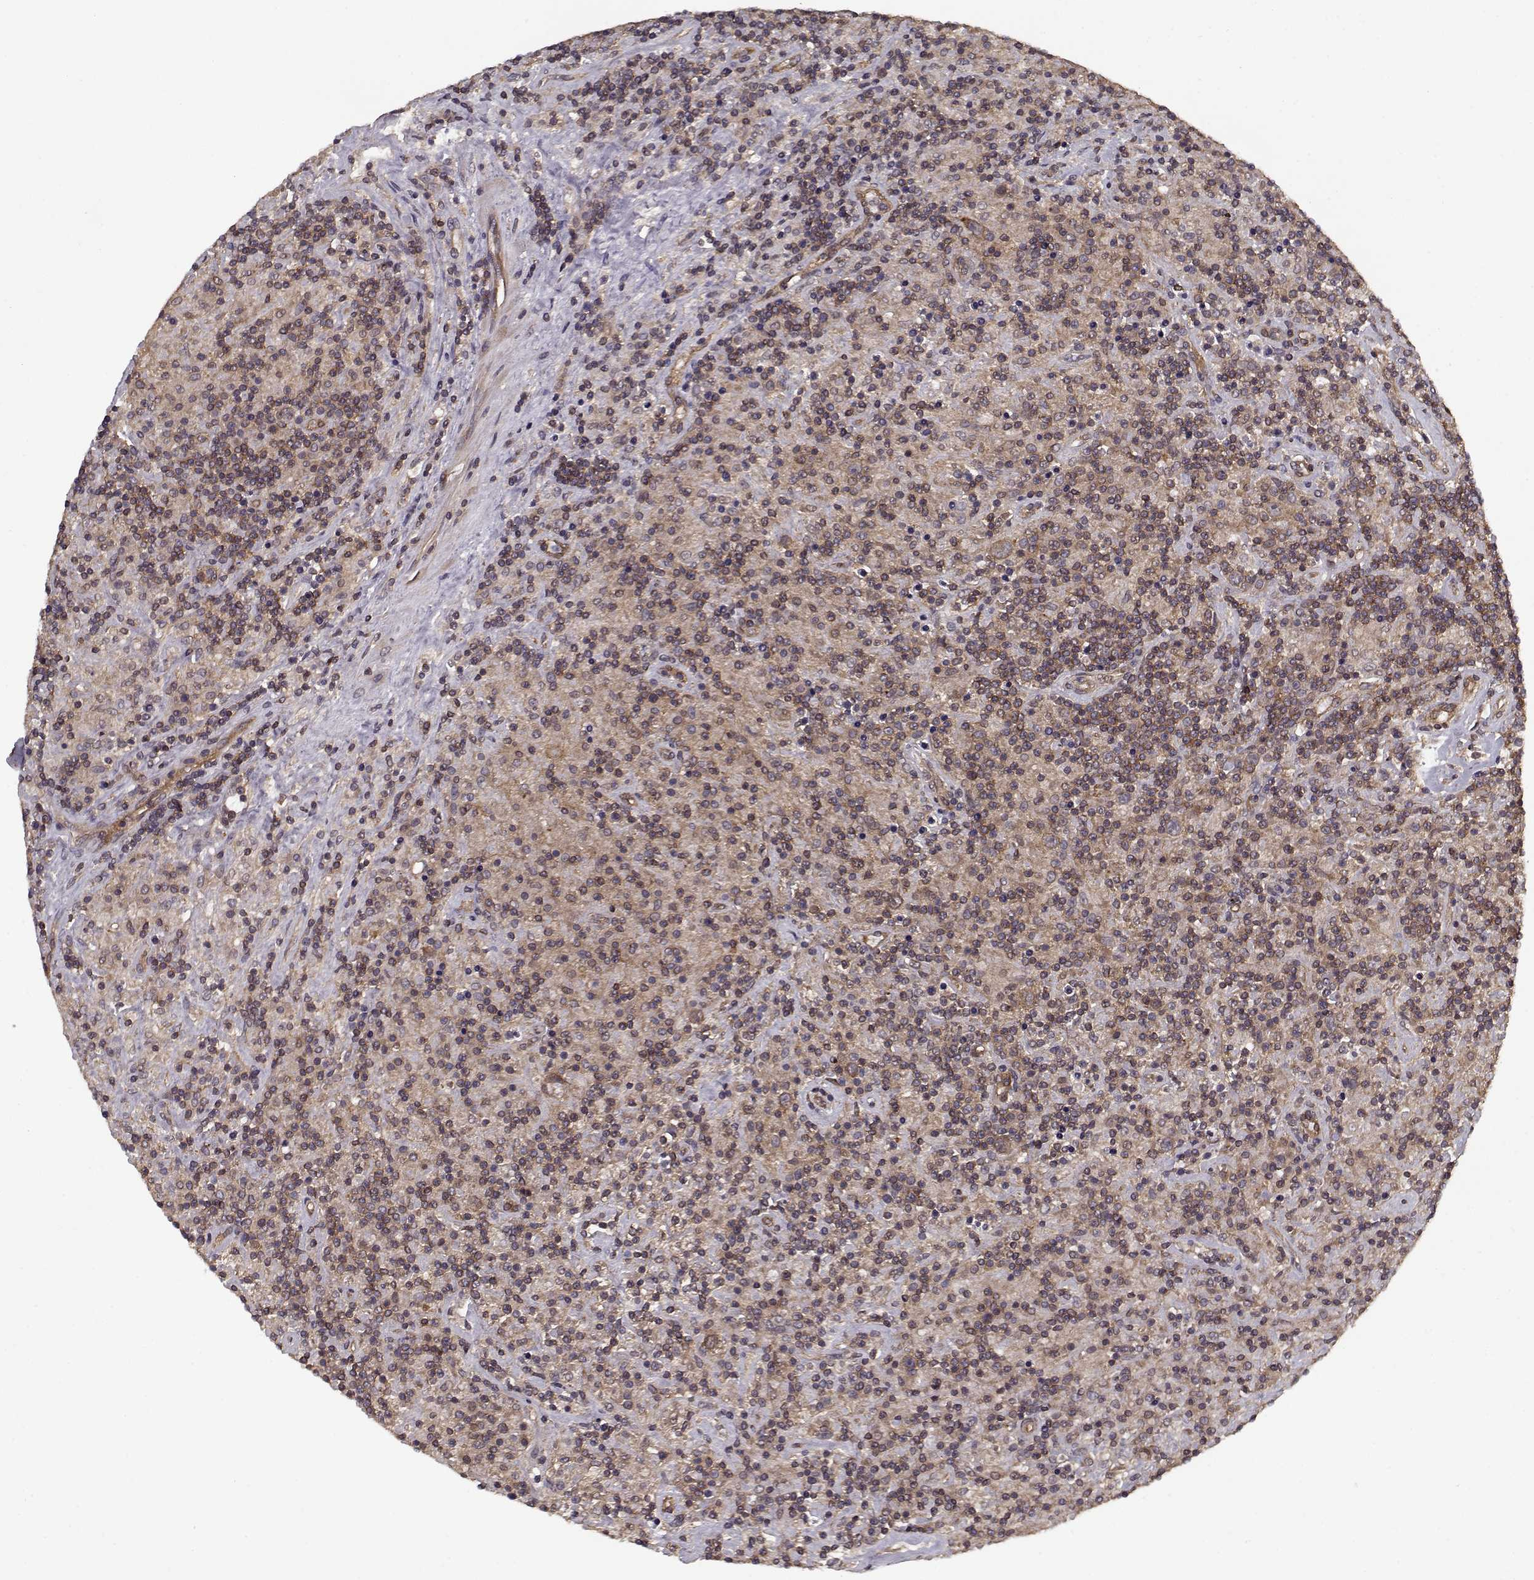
{"staining": {"intensity": "moderate", "quantity": ">75%", "location": "cytoplasmic/membranous"}, "tissue": "lymphoma", "cell_type": "Tumor cells", "image_type": "cancer", "snomed": [{"axis": "morphology", "description": "Hodgkin's disease, NOS"}, {"axis": "topography", "description": "Lymph node"}], "caption": "Immunohistochemical staining of human Hodgkin's disease demonstrates medium levels of moderate cytoplasmic/membranous staining in about >75% of tumor cells. (DAB (3,3'-diaminobenzidine) = brown stain, brightfield microscopy at high magnification).", "gene": "PPP1R12A", "patient": {"sex": "male", "age": 70}}